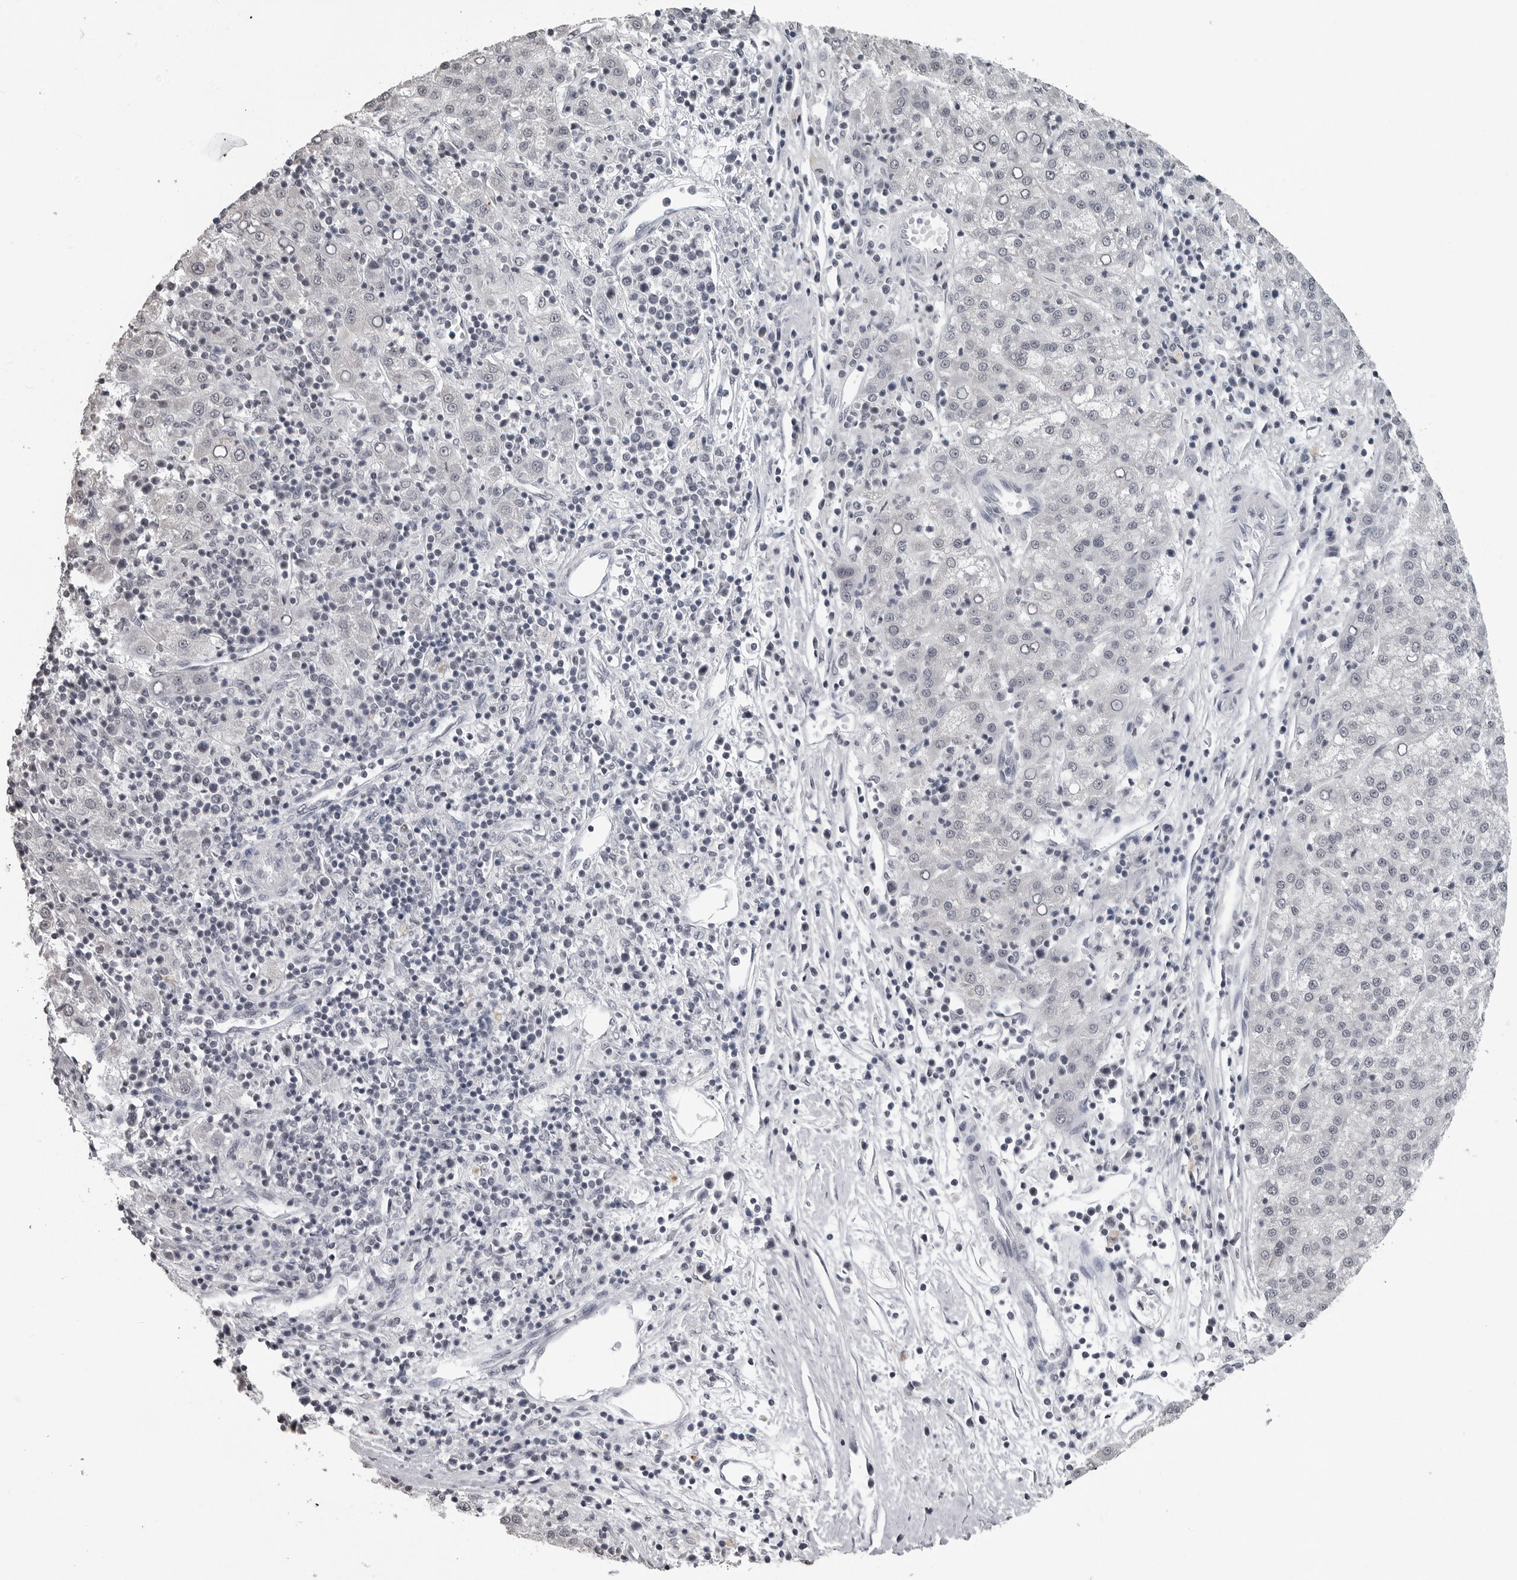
{"staining": {"intensity": "negative", "quantity": "none", "location": "none"}, "tissue": "liver cancer", "cell_type": "Tumor cells", "image_type": "cancer", "snomed": [{"axis": "morphology", "description": "Carcinoma, Hepatocellular, NOS"}, {"axis": "topography", "description": "Liver"}], "caption": "High magnification brightfield microscopy of liver hepatocellular carcinoma stained with DAB (brown) and counterstained with hematoxylin (blue): tumor cells show no significant expression. (IHC, brightfield microscopy, high magnification).", "gene": "DDX54", "patient": {"sex": "female", "age": 58}}